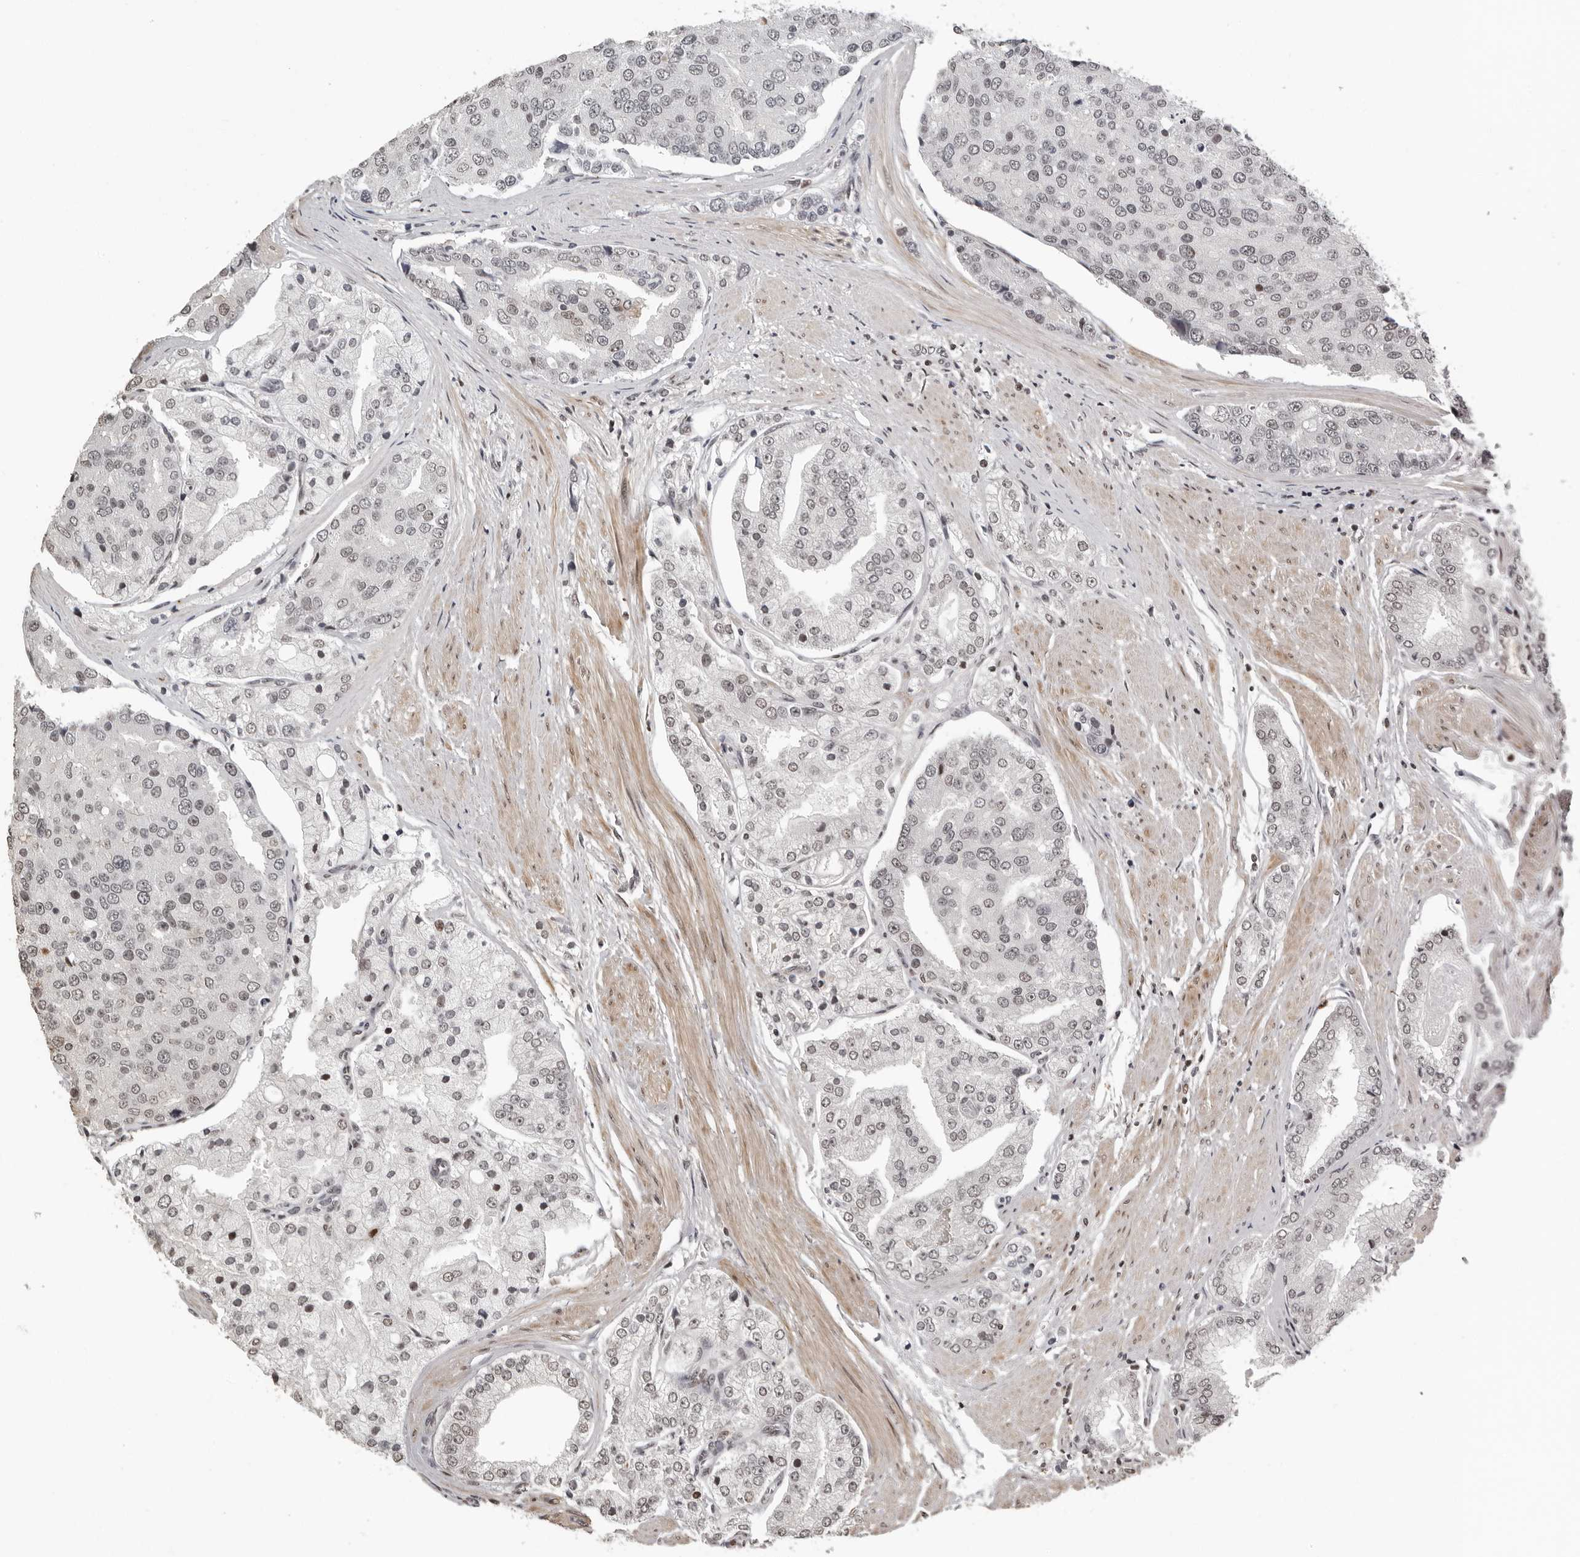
{"staining": {"intensity": "weak", "quantity": "<25%", "location": "nuclear"}, "tissue": "prostate cancer", "cell_type": "Tumor cells", "image_type": "cancer", "snomed": [{"axis": "morphology", "description": "Adenocarcinoma, High grade"}, {"axis": "topography", "description": "Prostate"}], "caption": "There is no significant expression in tumor cells of prostate high-grade adenocarcinoma.", "gene": "ORC1", "patient": {"sex": "male", "age": 50}}